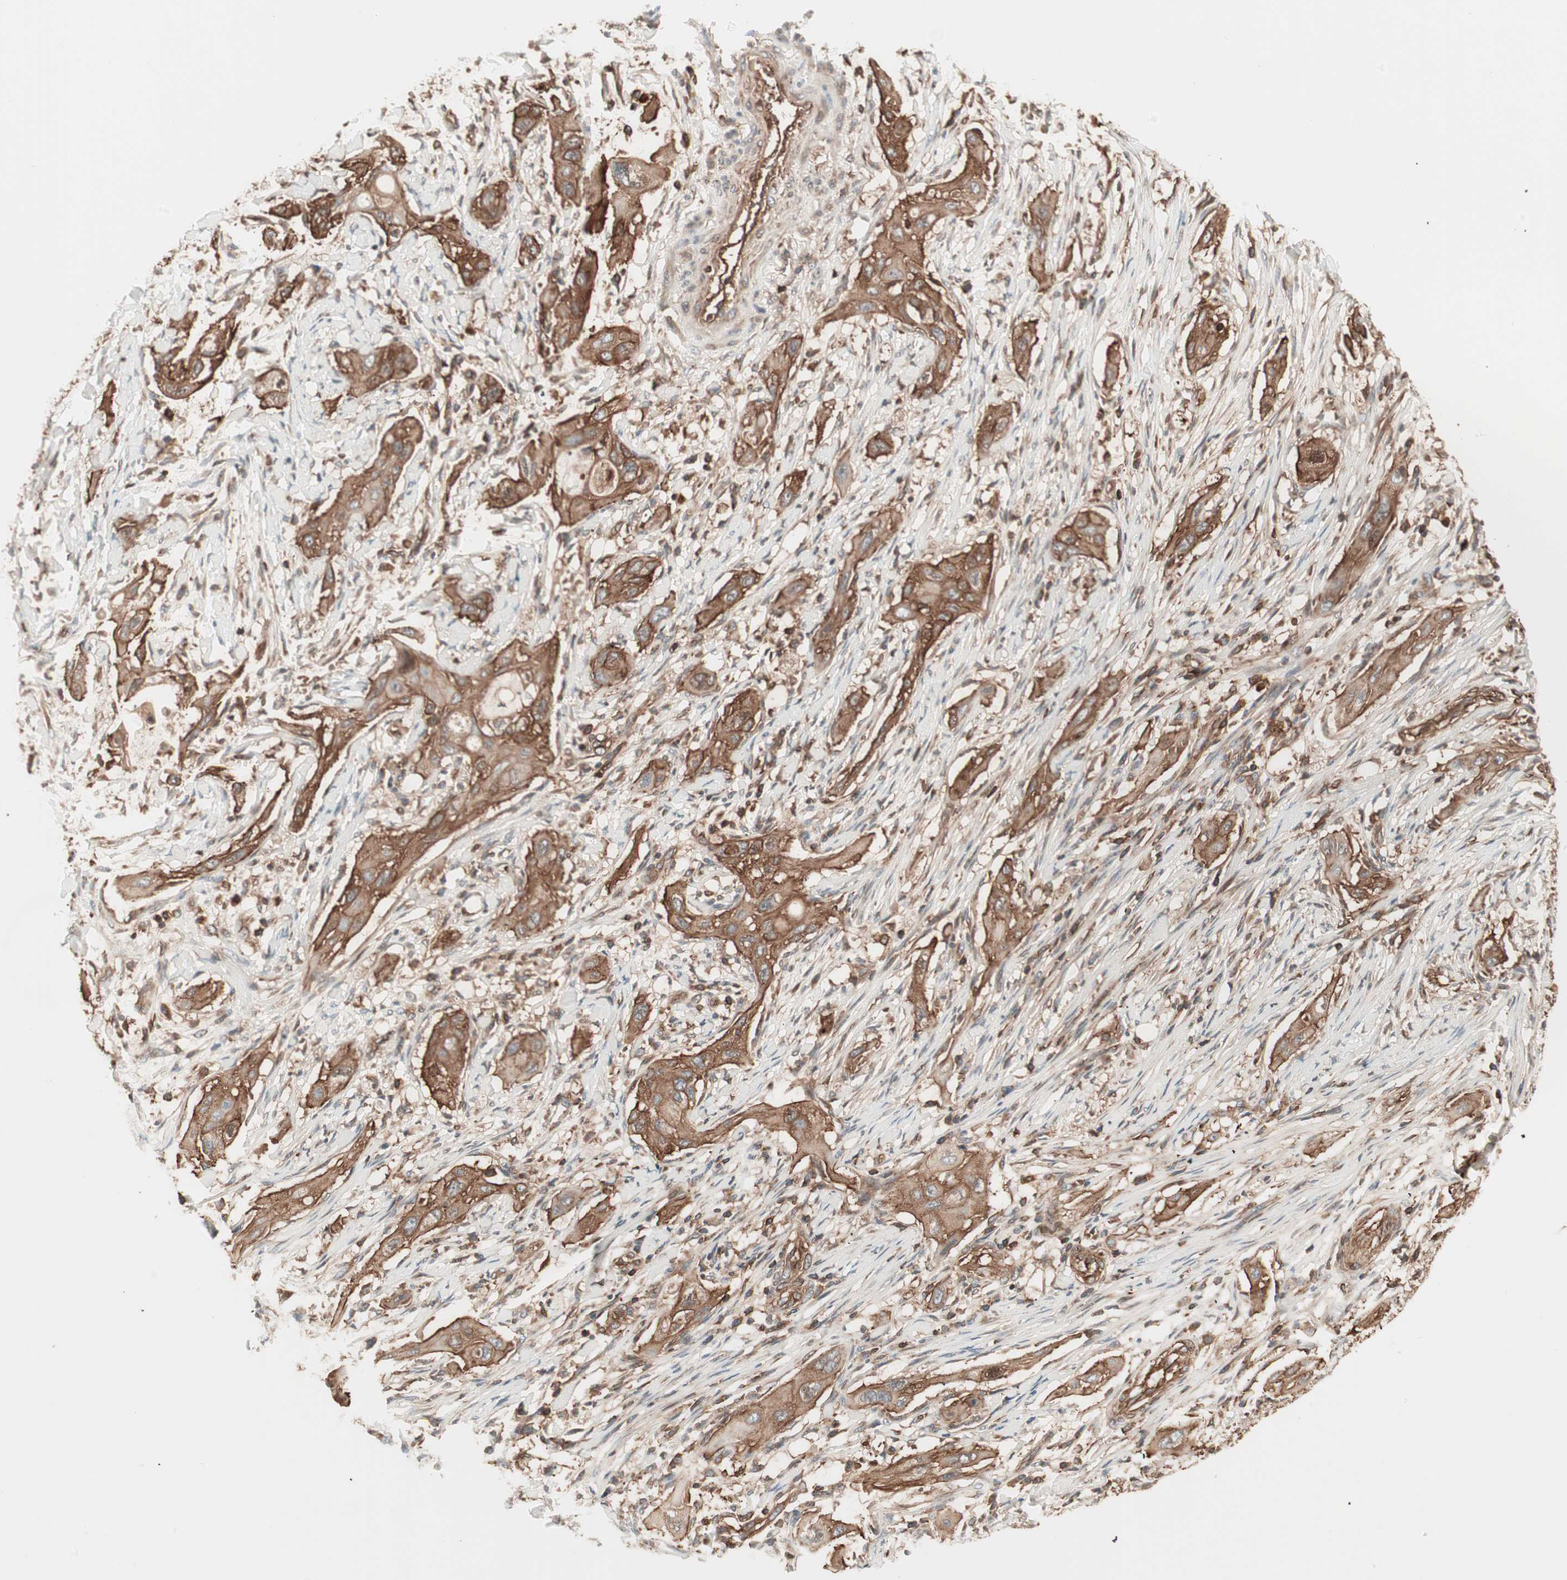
{"staining": {"intensity": "strong", "quantity": ">75%", "location": "cytoplasmic/membranous"}, "tissue": "lung cancer", "cell_type": "Tumor cells", "image_type": "cancer", "snomed": [{"axis": "morphology", "description": "Squamous cell carcinoma, NOS"}, {"axis": "topography", "description": "Lung"}], "caption": "About >75% of tumor cells in lung cancer demonstrate strong cytoplasmic/membranous protein expression as visualized by brown immunohistochemical staining.", "gene": "TCP11L1", "patient": {"sex": "female", "age": 47}}